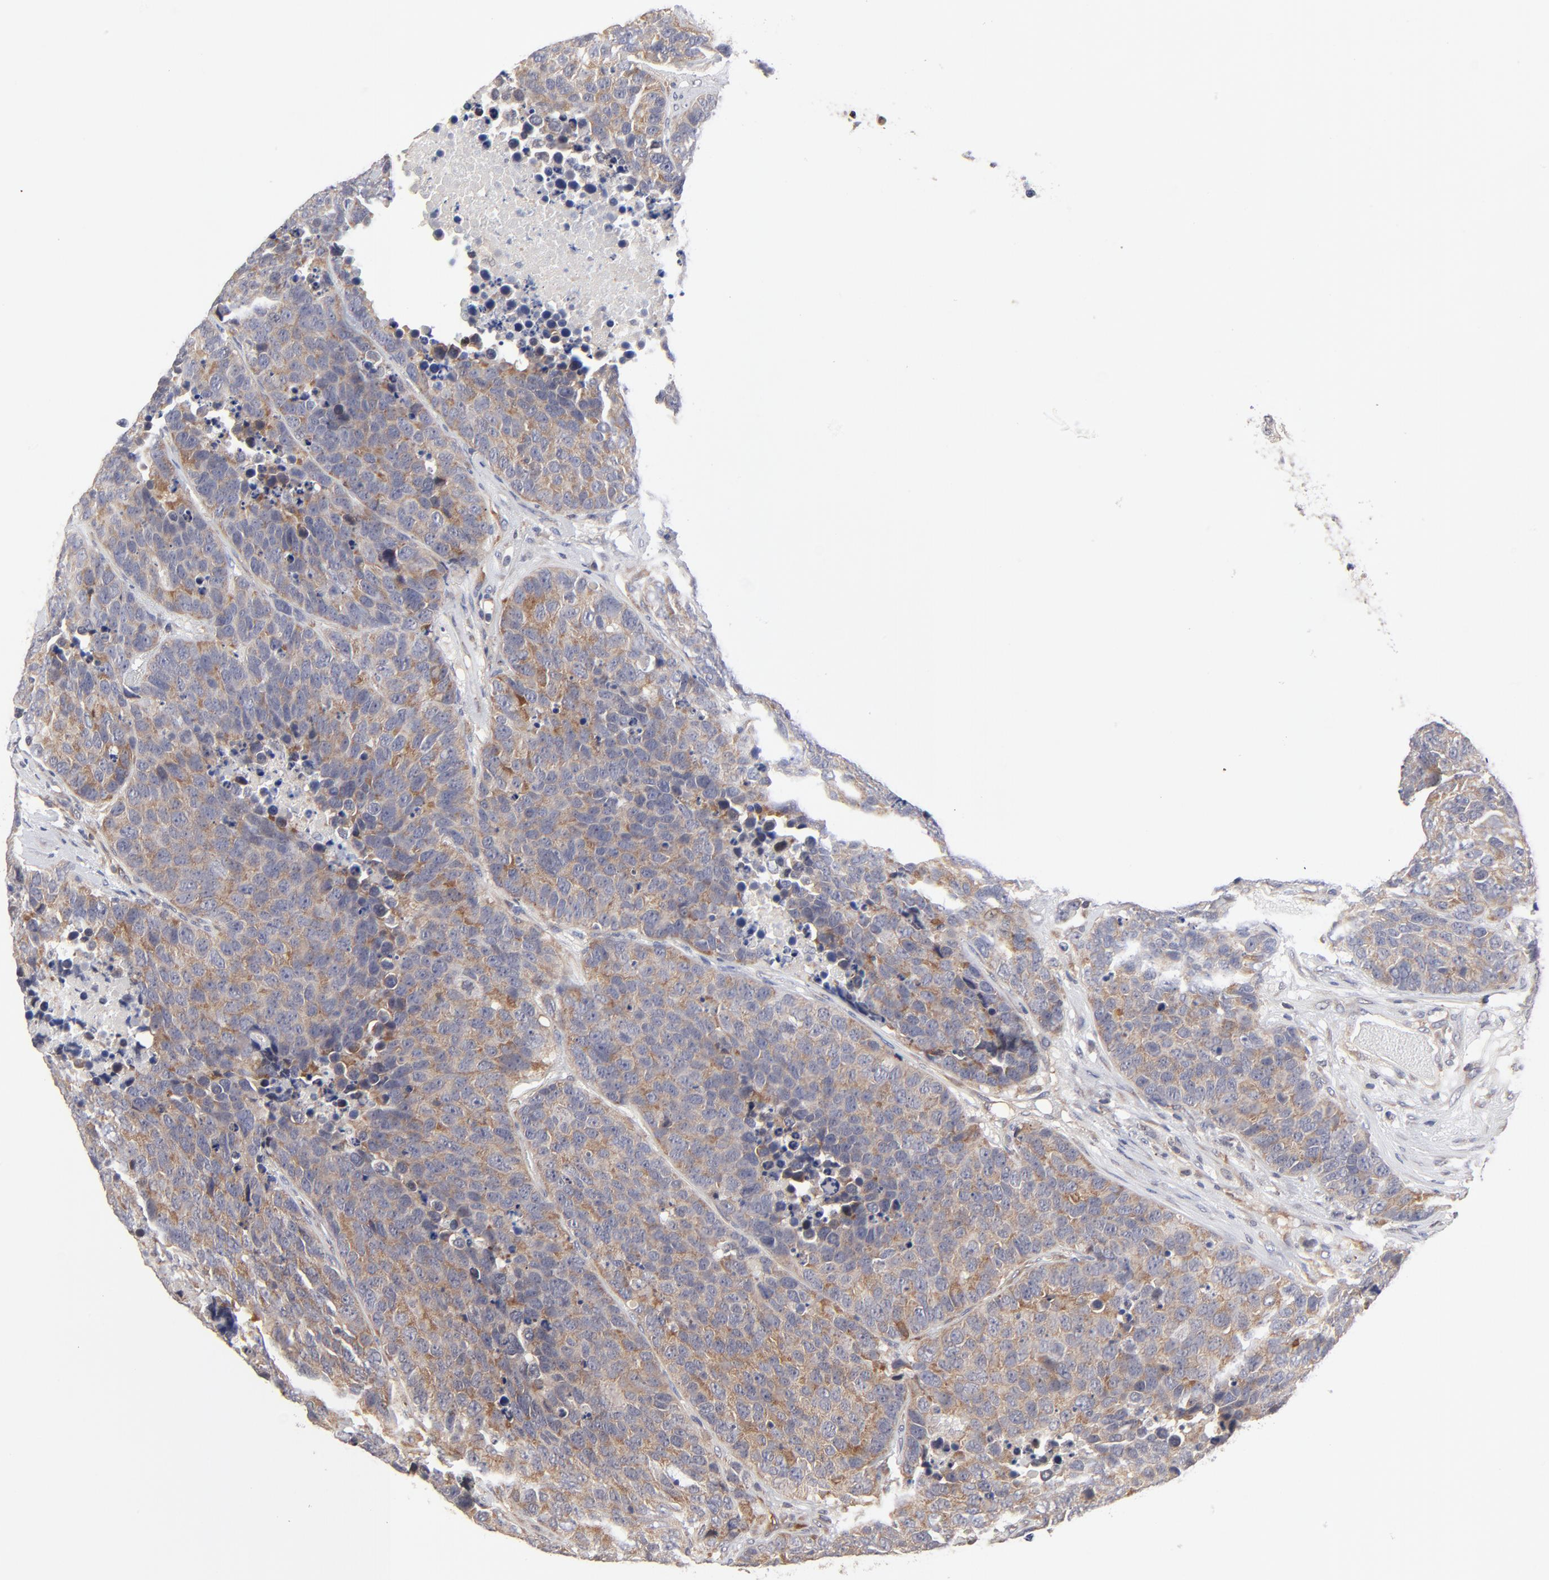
{"staining": {"intensity": "moderate", "quantity": ">75%", "location": "cytoplasmic/membranous"}, "tissue": "carcinoid", "cell_type": "Tumor cells", "image_type": "cancer", "snomed": [{"axis": "morphology", "description": "Carcinoid, malignant, NOS"}, {"axis": "topography", "description": "Lung"}], "caption": "Tumor cells exhibit medium levels of moderate cytoplasmic/membranous expression in approximately >75% of cells in carcinoid.", "gene": "ZNF157", "patient": {"sex": "male", "age": 60}}